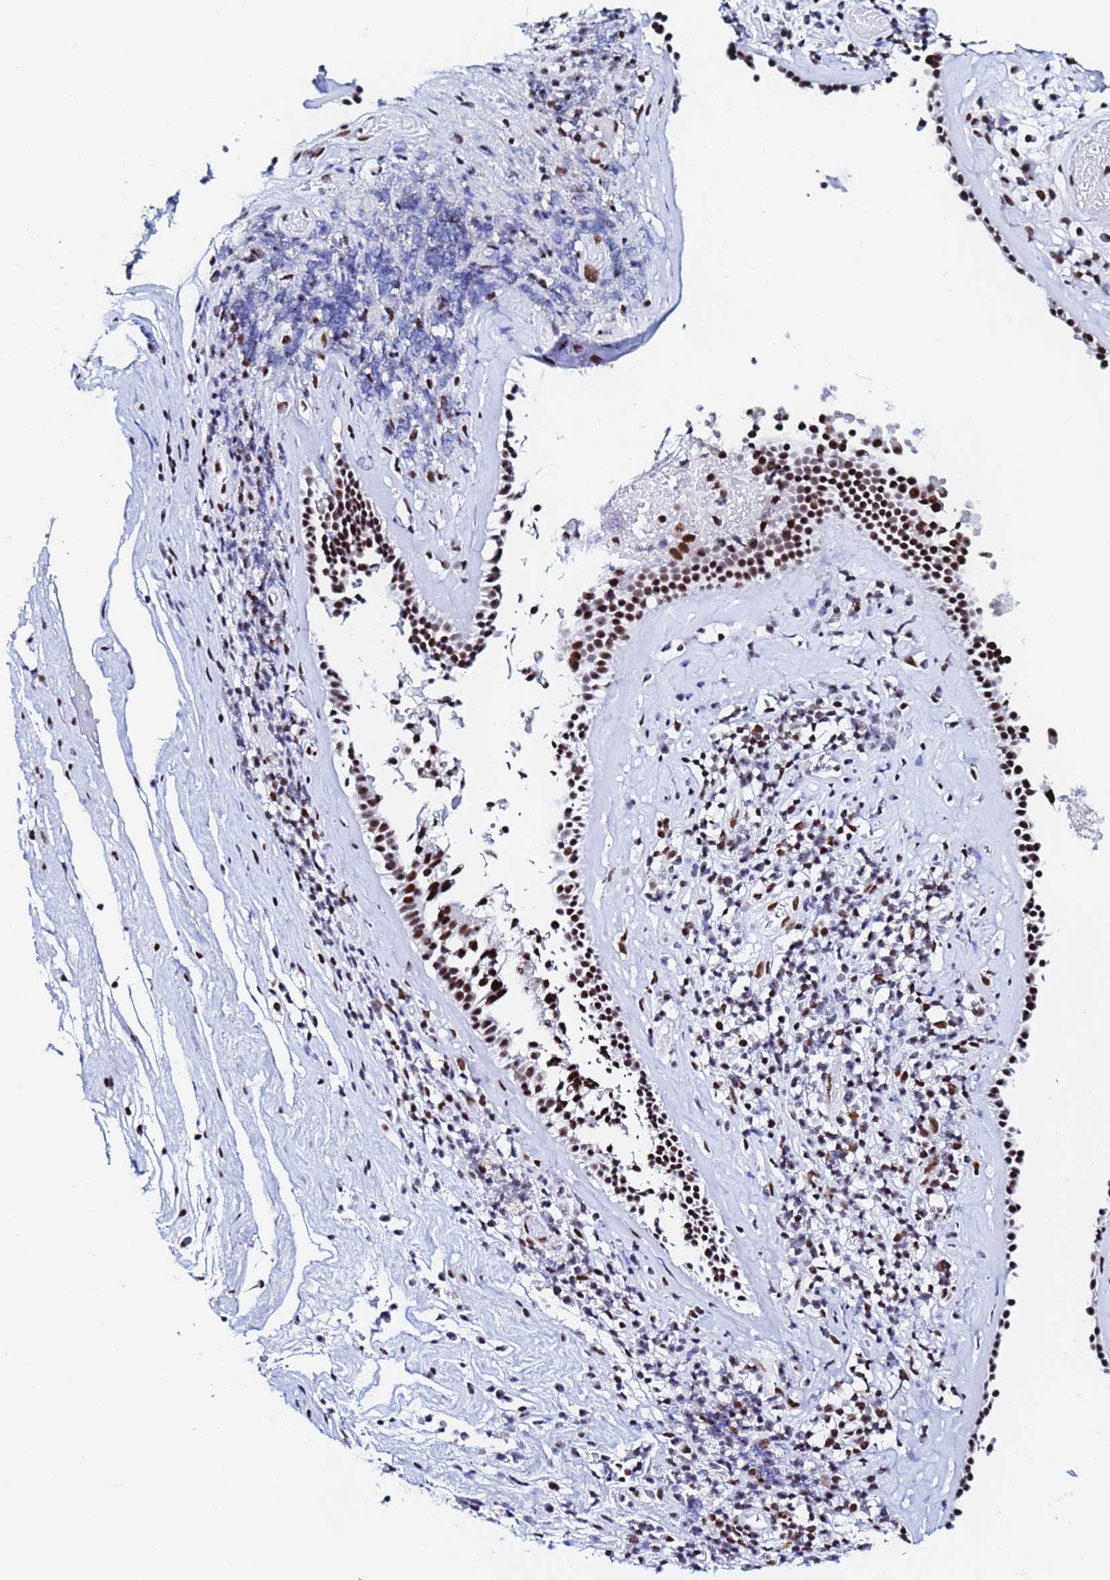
{"staining": {"intensity": "moderate", "quantity": ">75%", "location": "nuclear"}, "tissue": "nasopharynx", "cell_type": "Respiratory epithelial cells", "image_type": "normal", "snomed": [{"axis": "morphology", "description": "Normal tissue, NOS"}, {"axis": "morphology", "description": "Inflammation, NOS"}, {"axis": "topography", "description": "Nasopharynx"}], "caption": "DAB immunohistochemical staining of benign nasopharynx demonstrates moderate nuclear protein positivity in about >75% of respiratory epithelial cells.", "gene": "SNRPA1", "patient": {"sex": "male", "age": 70}}